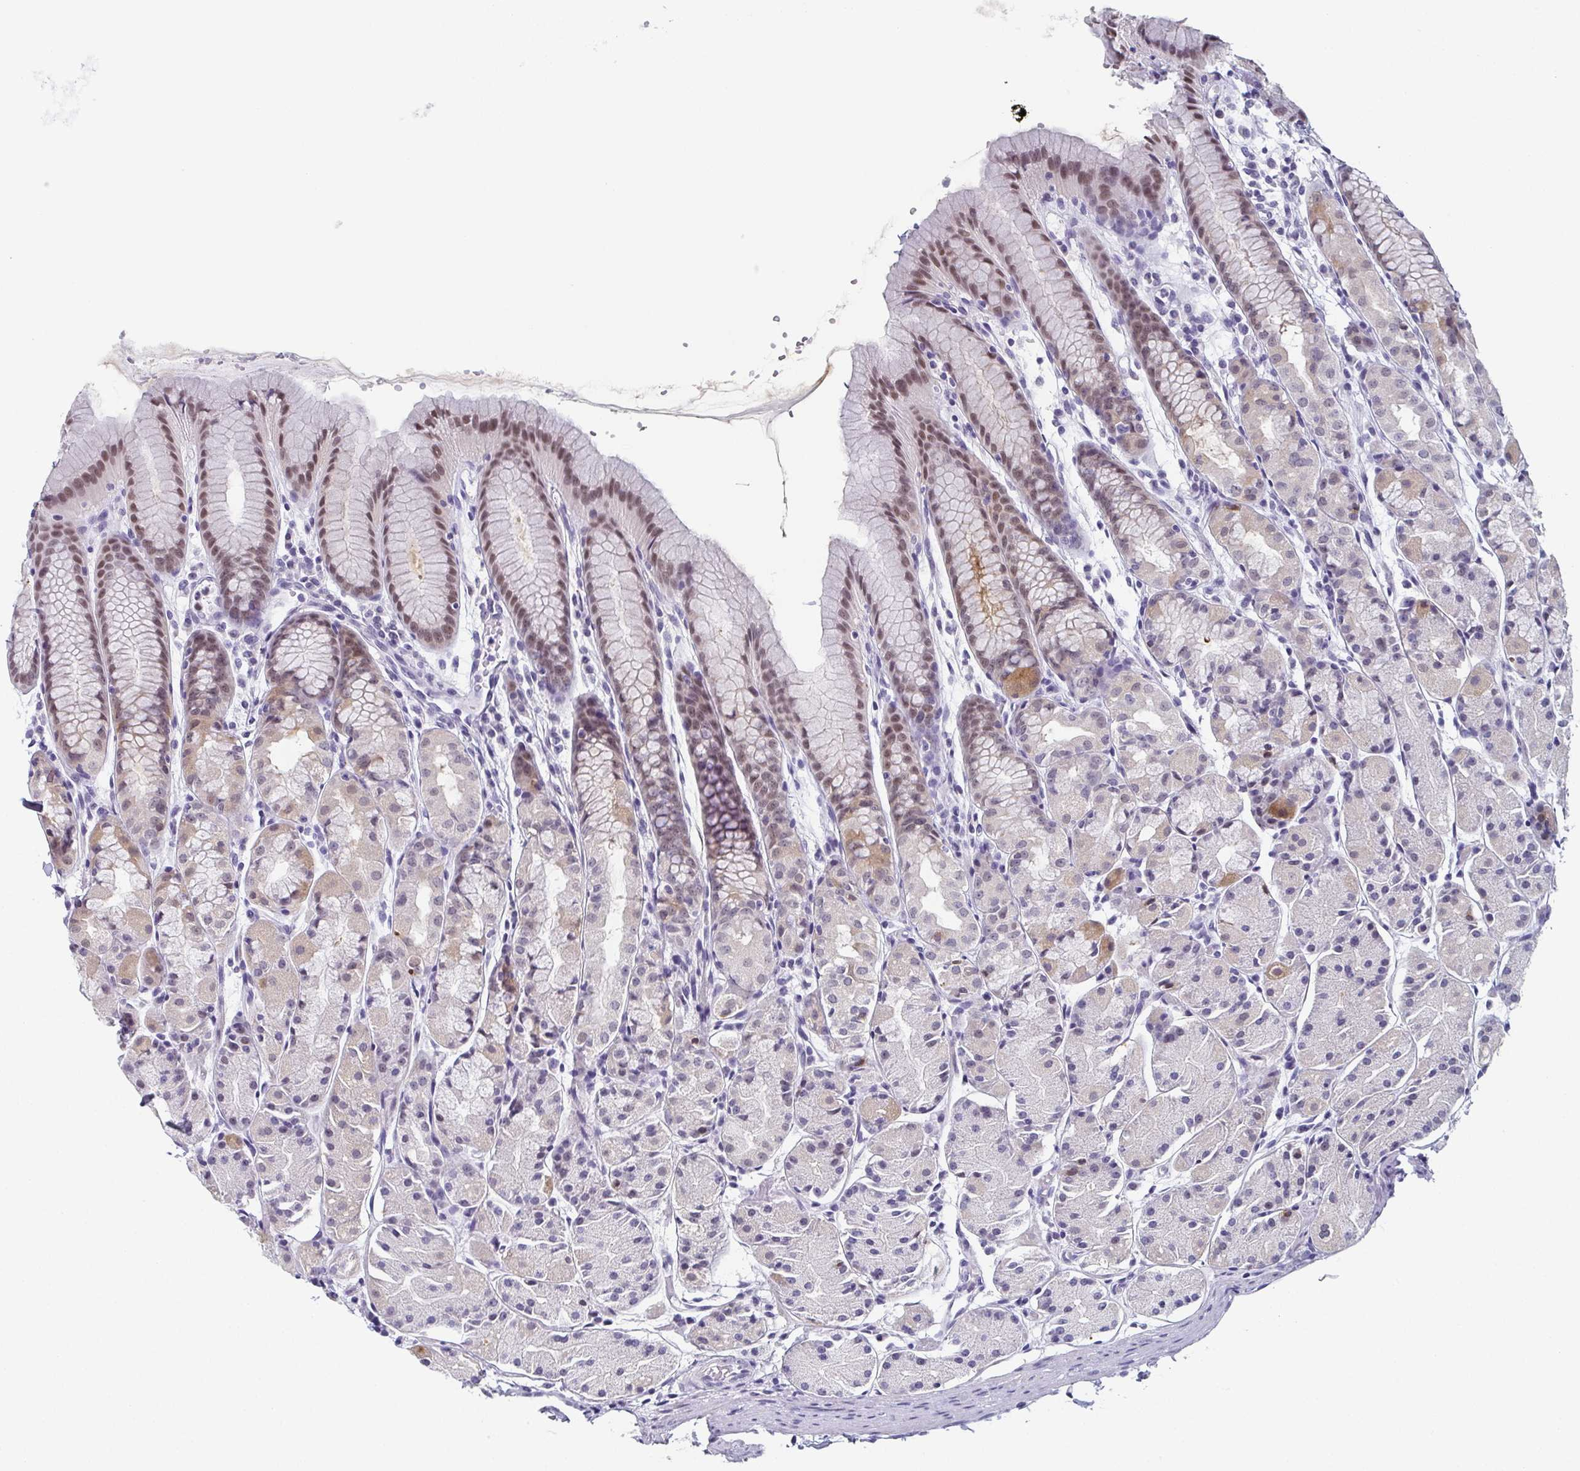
{"staining": {"intensity": "moderate", "quantity": "25%-75%", "location": "nuclear"}, "tissue": "stomach", "cell_type": "Glandular cells", "image_type": "normal", "snomed": [{"axis": "morphology", "description": "Normal tissue, NOS"}, {"axis": "topography", "description": "Stomach, upper"}], "caption": "This histopathology image displays immunohistochemistry (IHC) staining of unremarkable stomach, with medium moderate nuclear staining in about 25%-75% of glandular cells.", "gene": "PYCR3", "patient": {"sex": "male", "age": 47}}